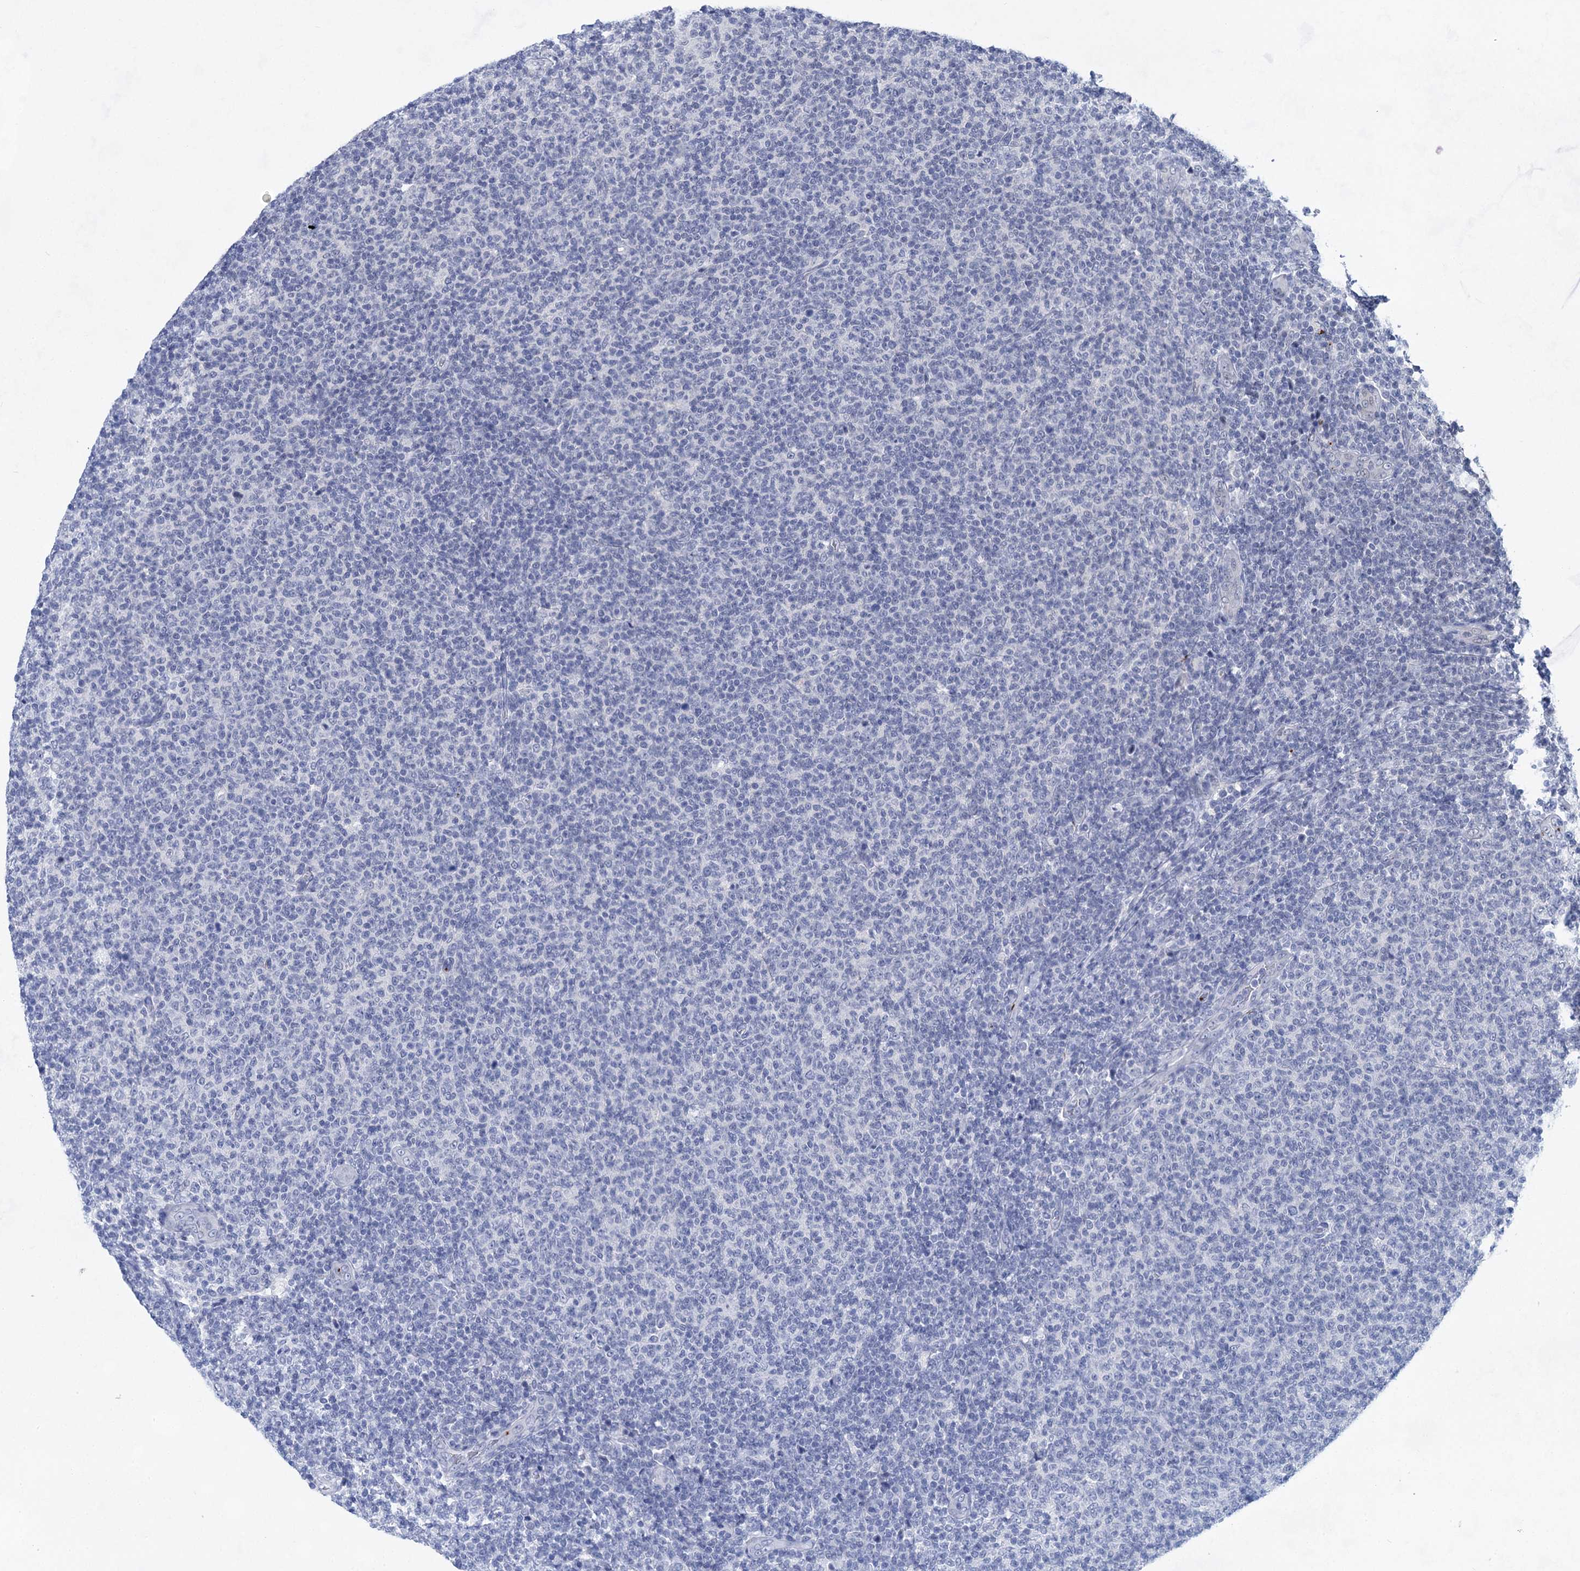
{"staining": {"intensity": "negative", "quantity": "none", "location": "none"}, "tissue": "lymphoma", "cell_type": "Tumor cells", "image_type": "cancer", "snomed": [{"axis": "morphology", "description": "Malignant lymphoma, non-Hodgkin's type, Low grade"}, {"axis": "topography", "description": "Lymph node"}], "caption": "DAB (3,3'-diaminobenzidine) immunohistochemical staining of human low-grade malignant lymphoma, non-Hodgkin's type reveals no significant expression in tumor cells.", "gene": "MON2", "patient": {"sex": "male", "age": 66}}